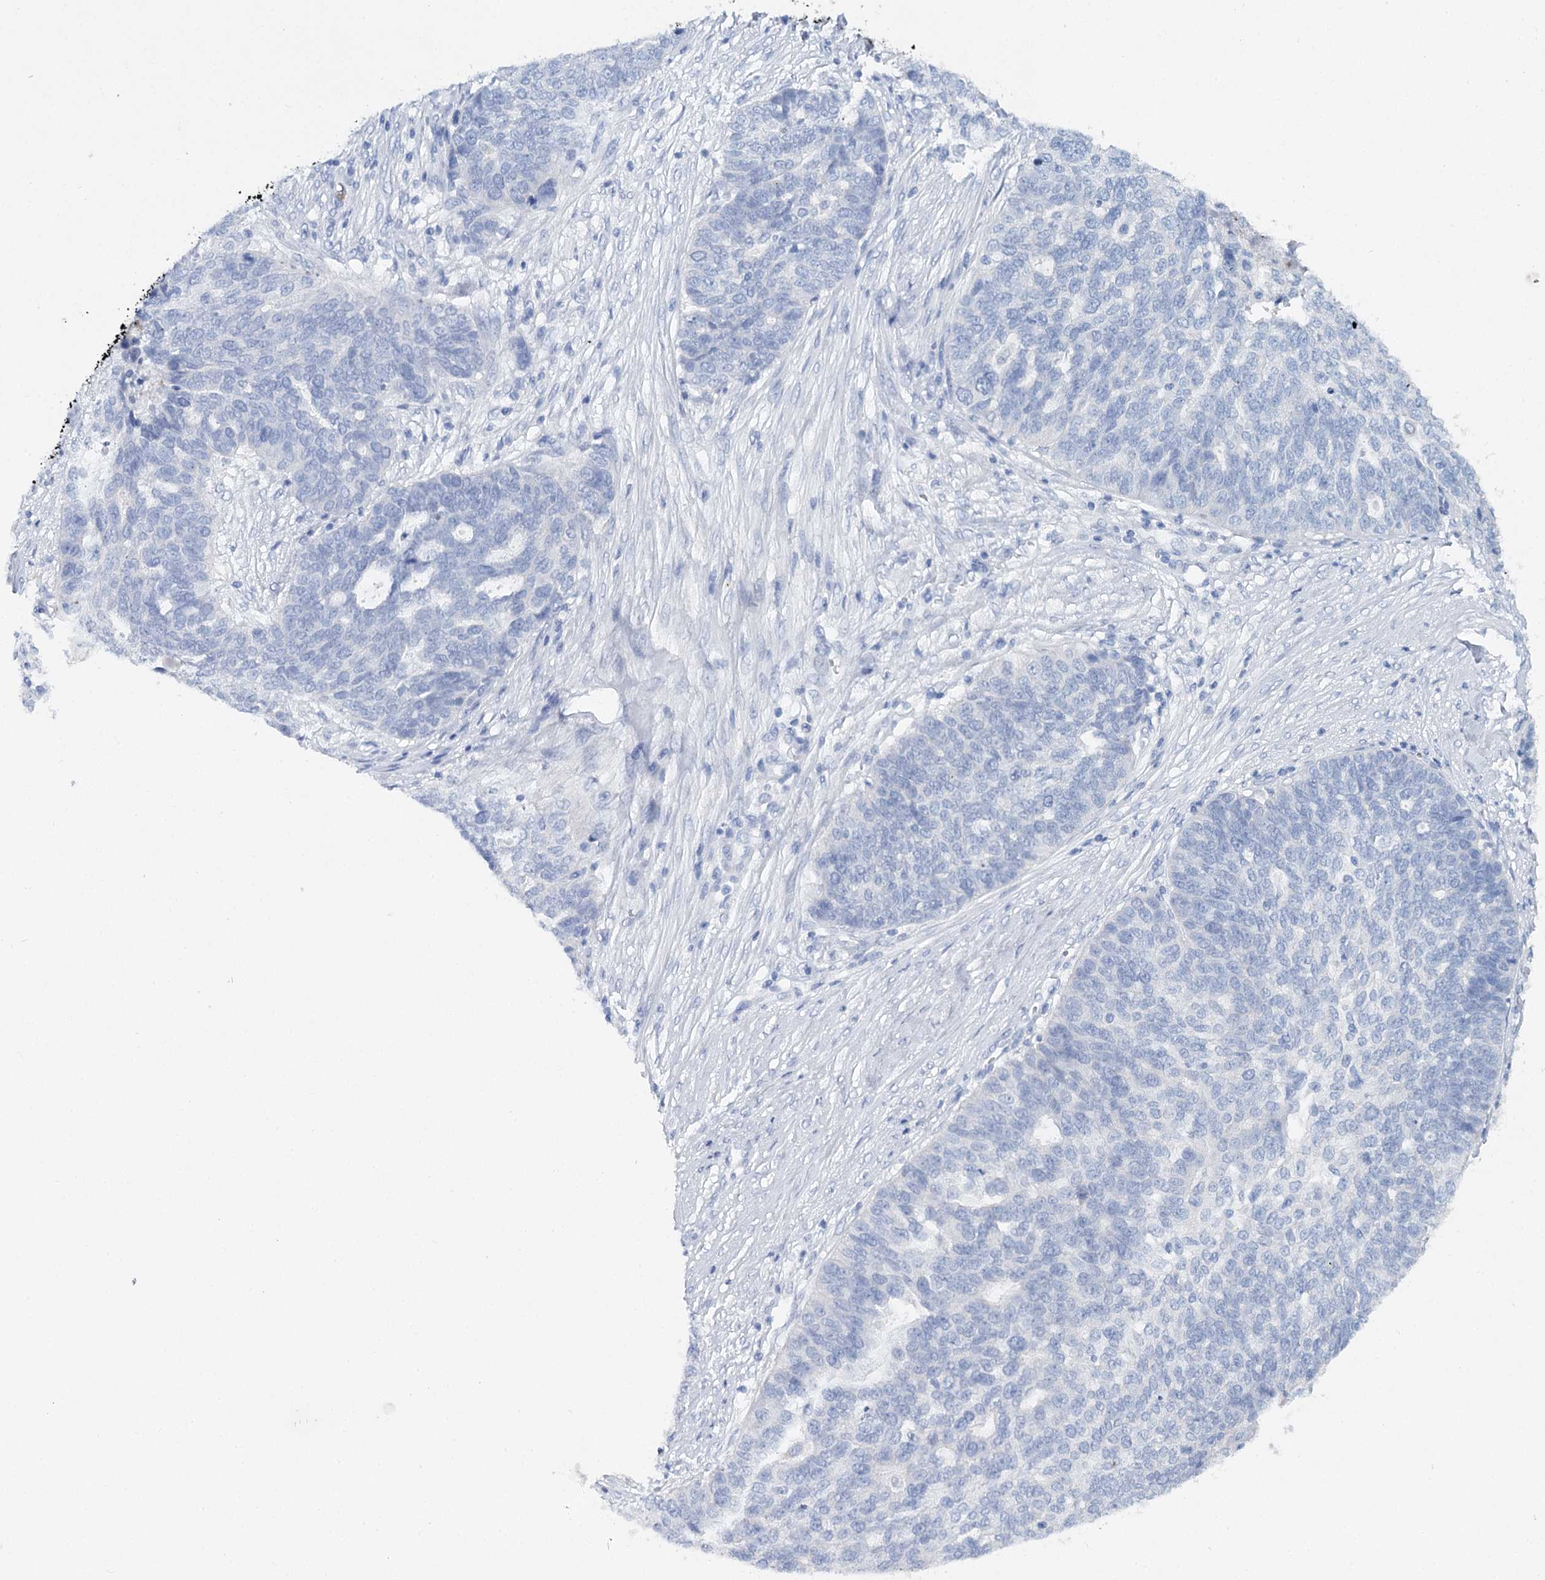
{"staining": {"intensity": "negative", "quantity": "none", "location": "none"}, "tissue": "ovarian cancer", "cell_type": "Tumor cells", "image_type": "cancer", "snomed": [{"axis": "morphology", "description": "Cystadenocarcinoma, serous, NOS"}, {"axis": "topography", "description": "Ovary"}], "caption": "The micrograph demonstrates no significant positivity in tumor cells of ovarian serous cystadenocarcinoma.", "gene": "CEACAM8", "patient": {"sex": "female", "age": 59}}